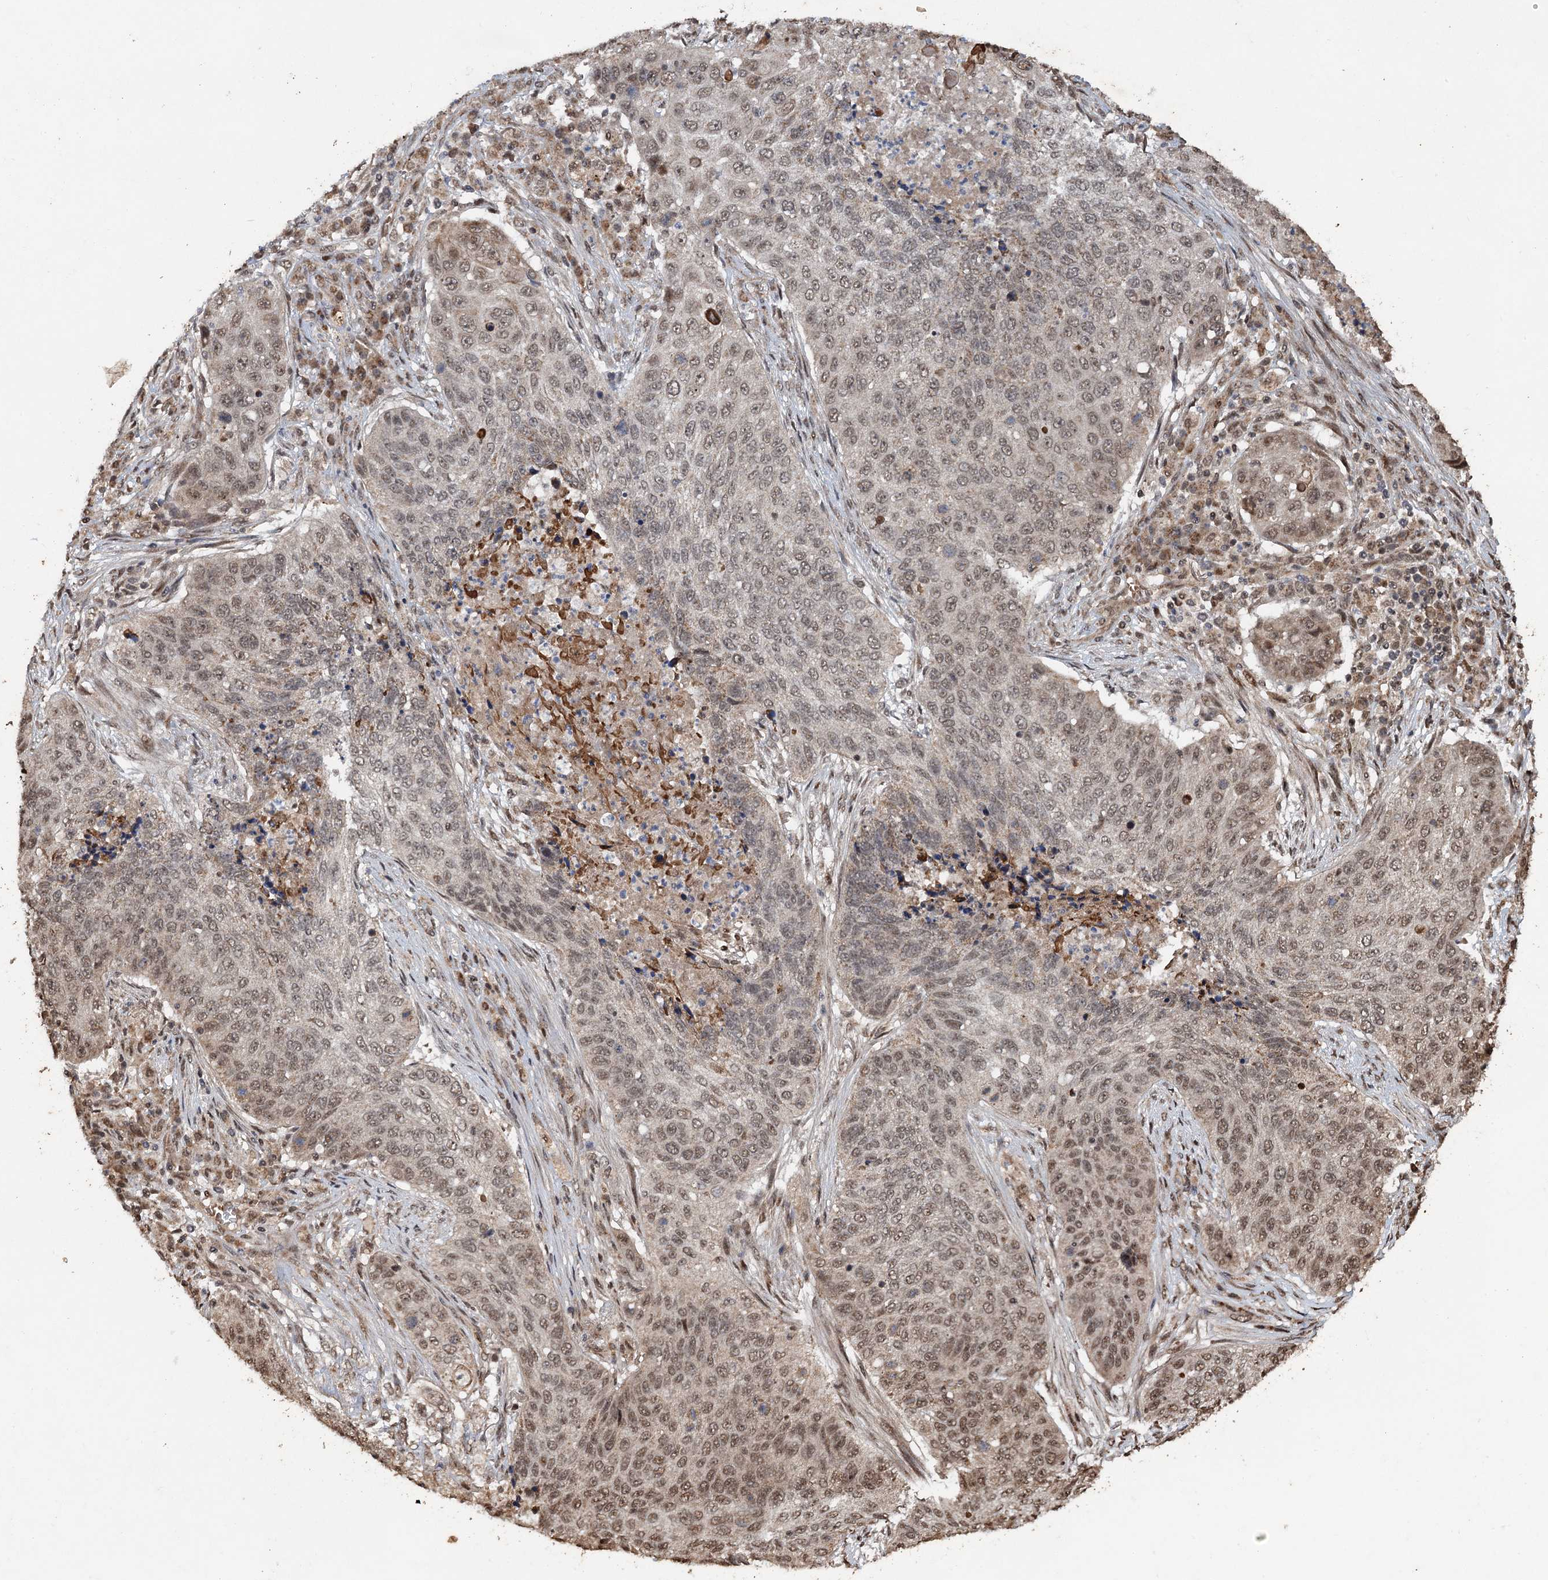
{"staining": {"intensity": "moderate", "quantity": "25%-75%", "location": "nuclear"}, "tissue": "lung cancer", "cell_type": "Tumor cells", "image_type": "cancer", "snomed": [{"axis": "morphology", "description": "Squamous cell carcinoma, NOS"}, {"axis": "topography", "description": "Lung"}], "caption": "An image showing moderate nuclear staining in approximately 25%-75% of tumor cells in lung cancer, as visualized by brown immunohistochemical staining.", "gene": "REP15", "patient": {"sex": "female", "age": 63}}